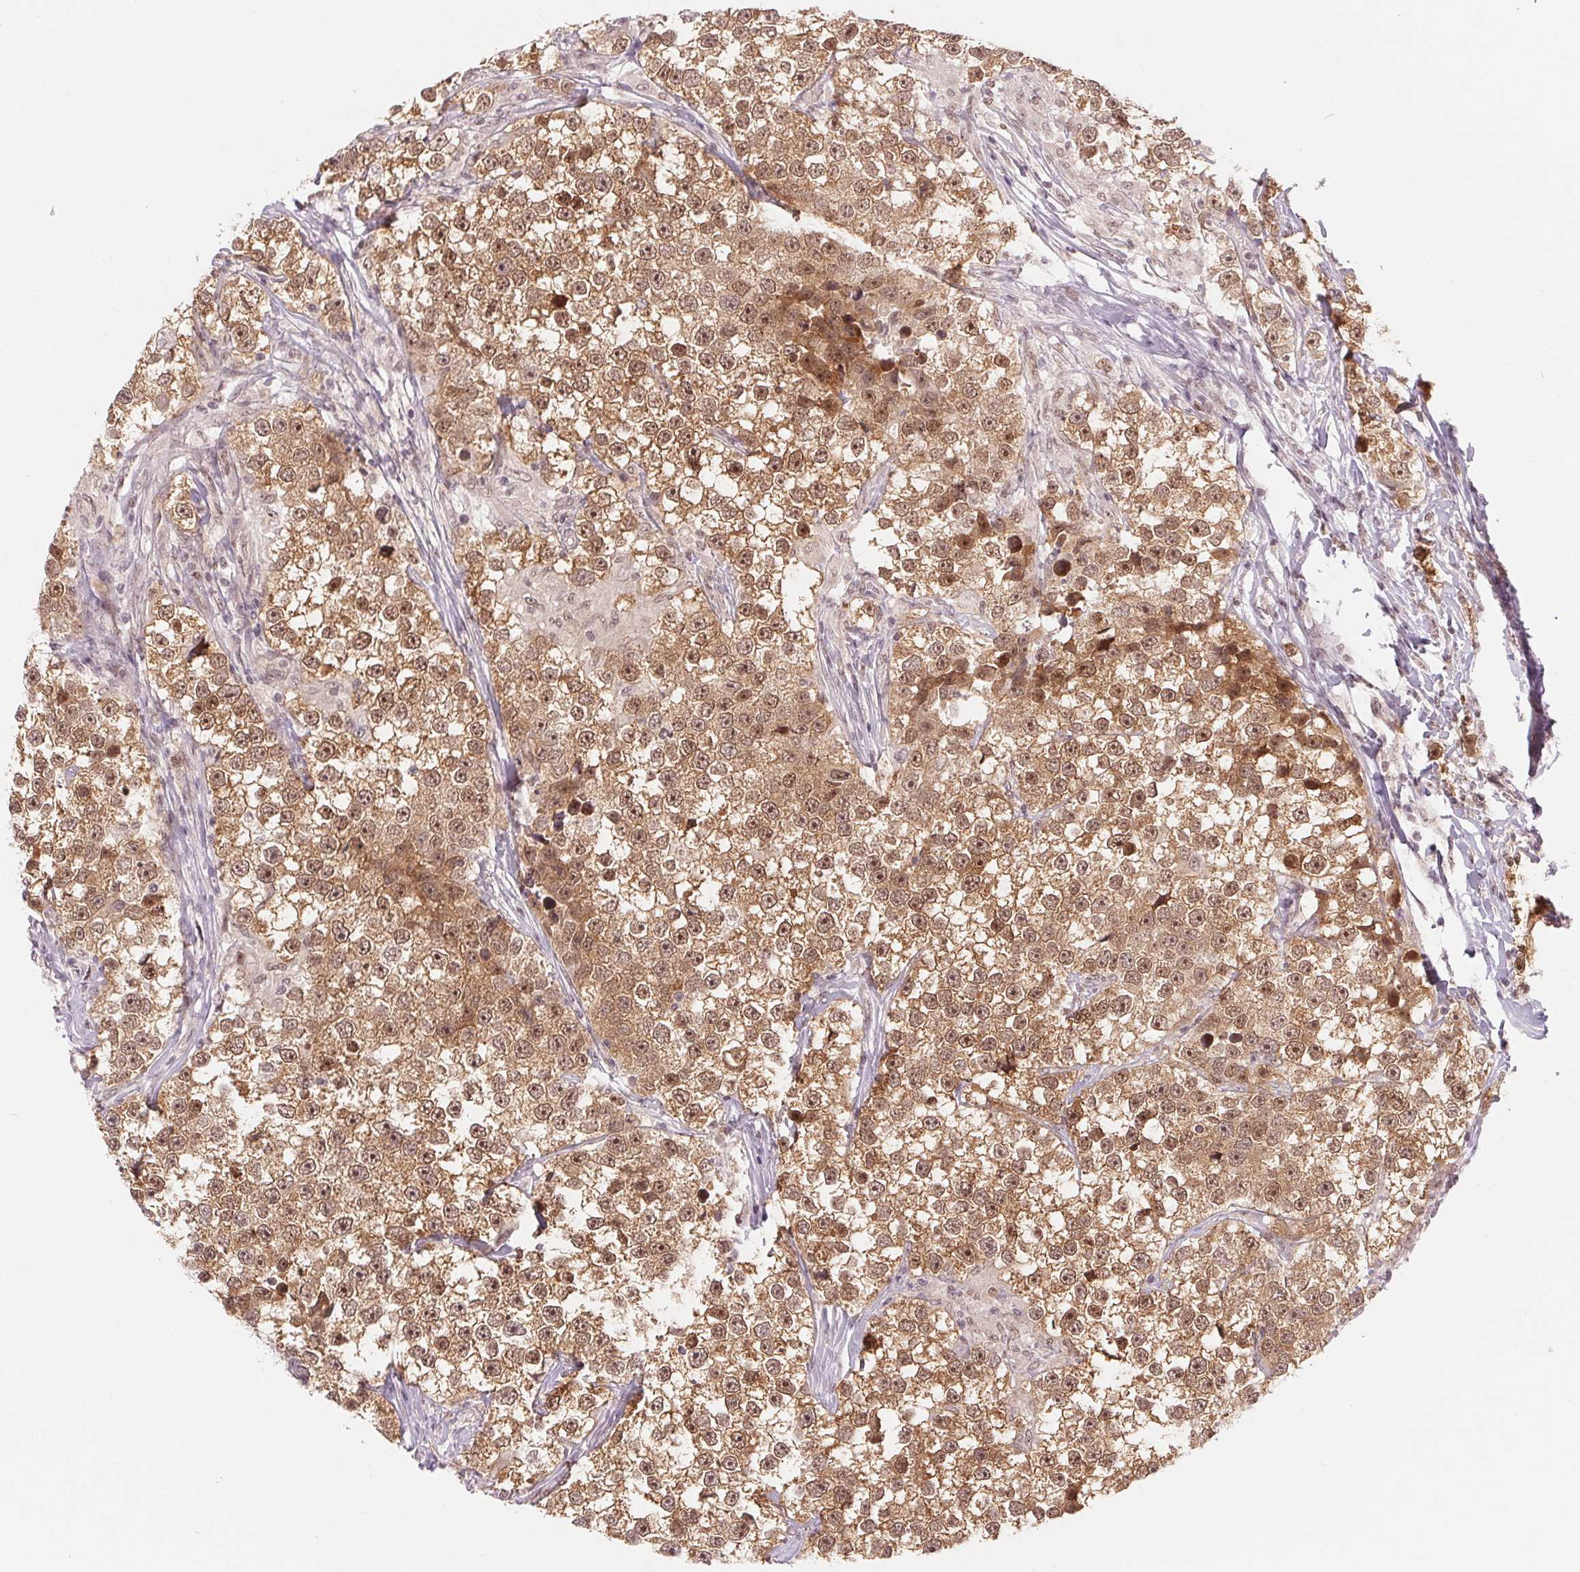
{"staining": {"intensity": "moderate", "quantity": ">75%", "location": "cytoplasmic/membranous,nuclear"}, "tissue": "testis cancer", "cell_type": "Tumor cells", "image_type": "cancer", "snomed": [{"axis": "morphology", "description": "Seminoma, NOS"}, {"axis": "topography", "description": "Testis"}], "caption": "This is a micrograph of immunohistochemistry (IHC) staining of seminoma (testis), which shows moderate positivity in the cytoplasmic/membranous and nuclear of tumor cells.", "gene": "DNAJB6", "patient": {"sex": "male", "age": 46}}